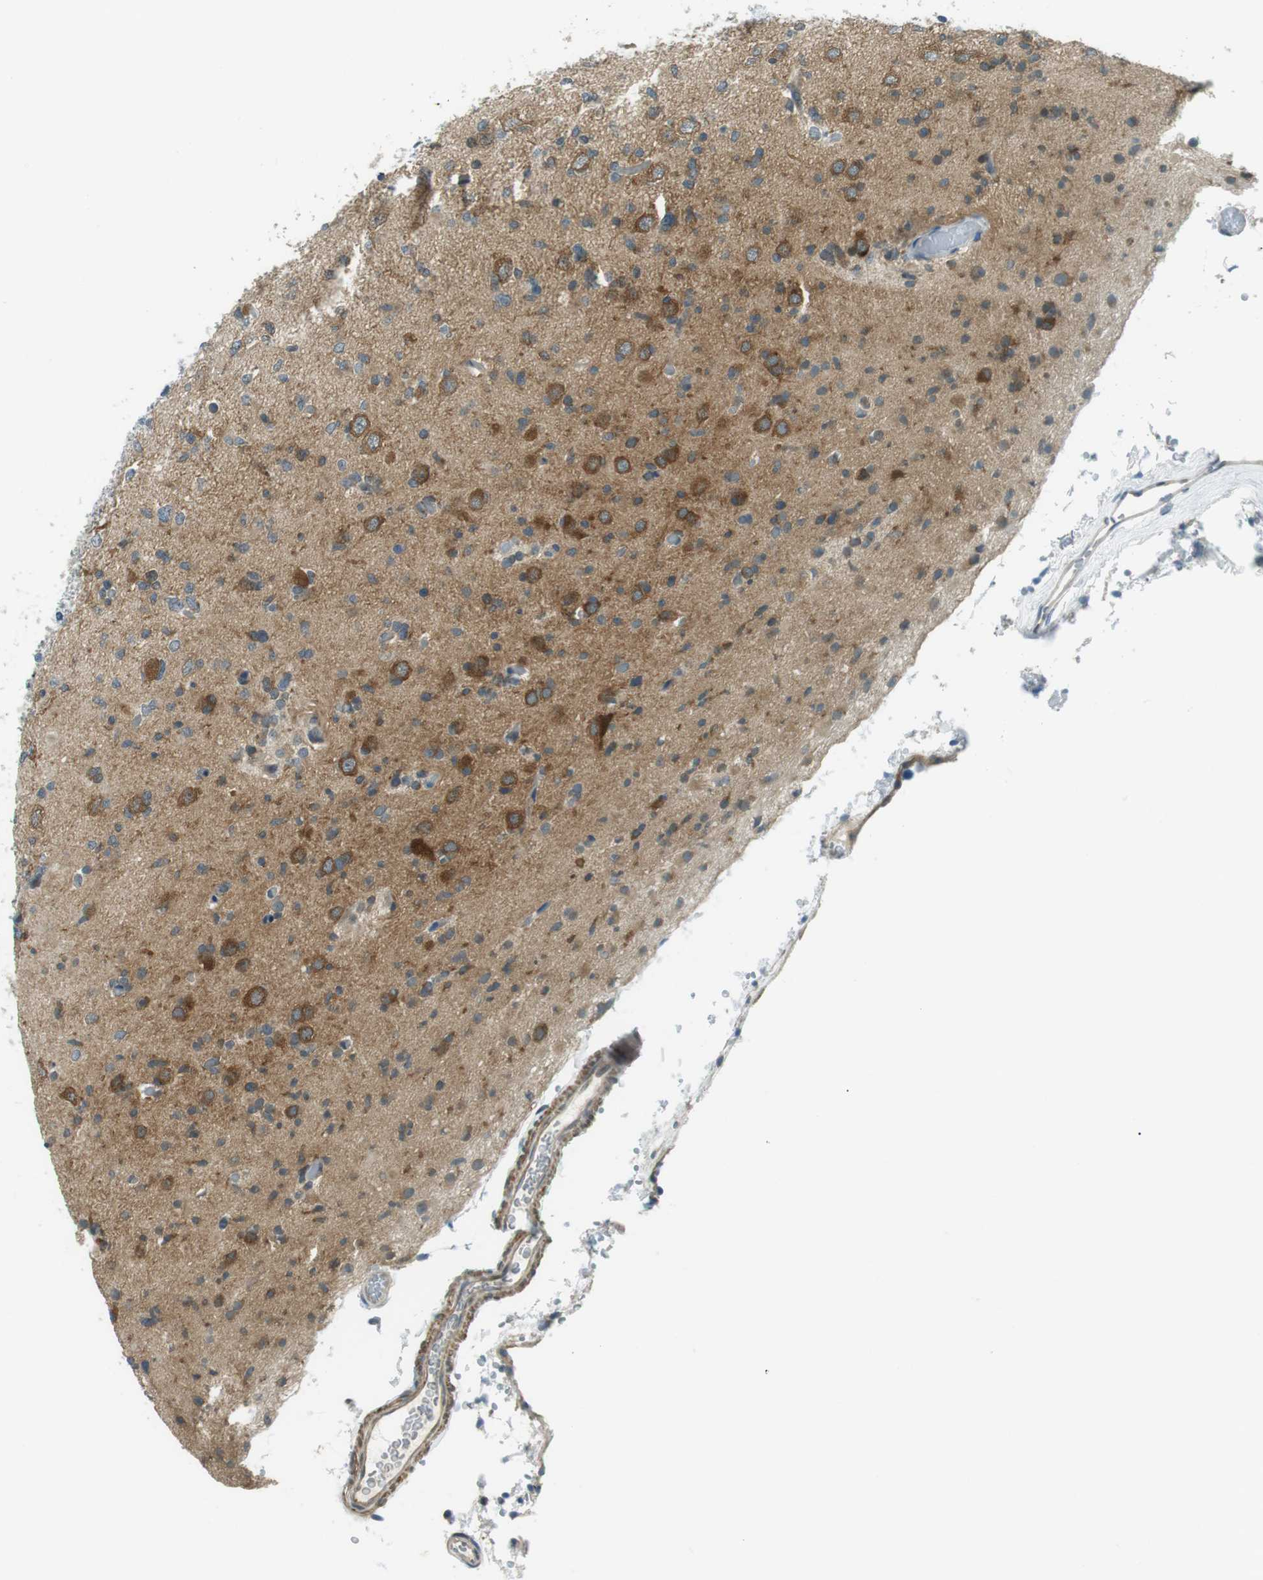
{"staining": {"intensity": "moderate", "quantity": "25%-75%", "location": "cytoplasmic/membranous"}, "tissue": "glioma", "cell_type": "Tumor cells", "image_type": "cancer", "snomed": [{"axis": "morphology", "description": "Glioma, malignant, Low grade"}, {"axis": "topography", "description": "Brain"}], "caption": "Protein staining demonstrates moderate cytoplasmic/membranous staining in about 25%-75% of tumor cells in low-grade glioma (malignant). Using DAB (brown) and hematoxylin (blue) stains, captured at high magnification using brightfield microscopy.", "gene": "TMEM74", "patient": {"sex": "female", "age": 22}}